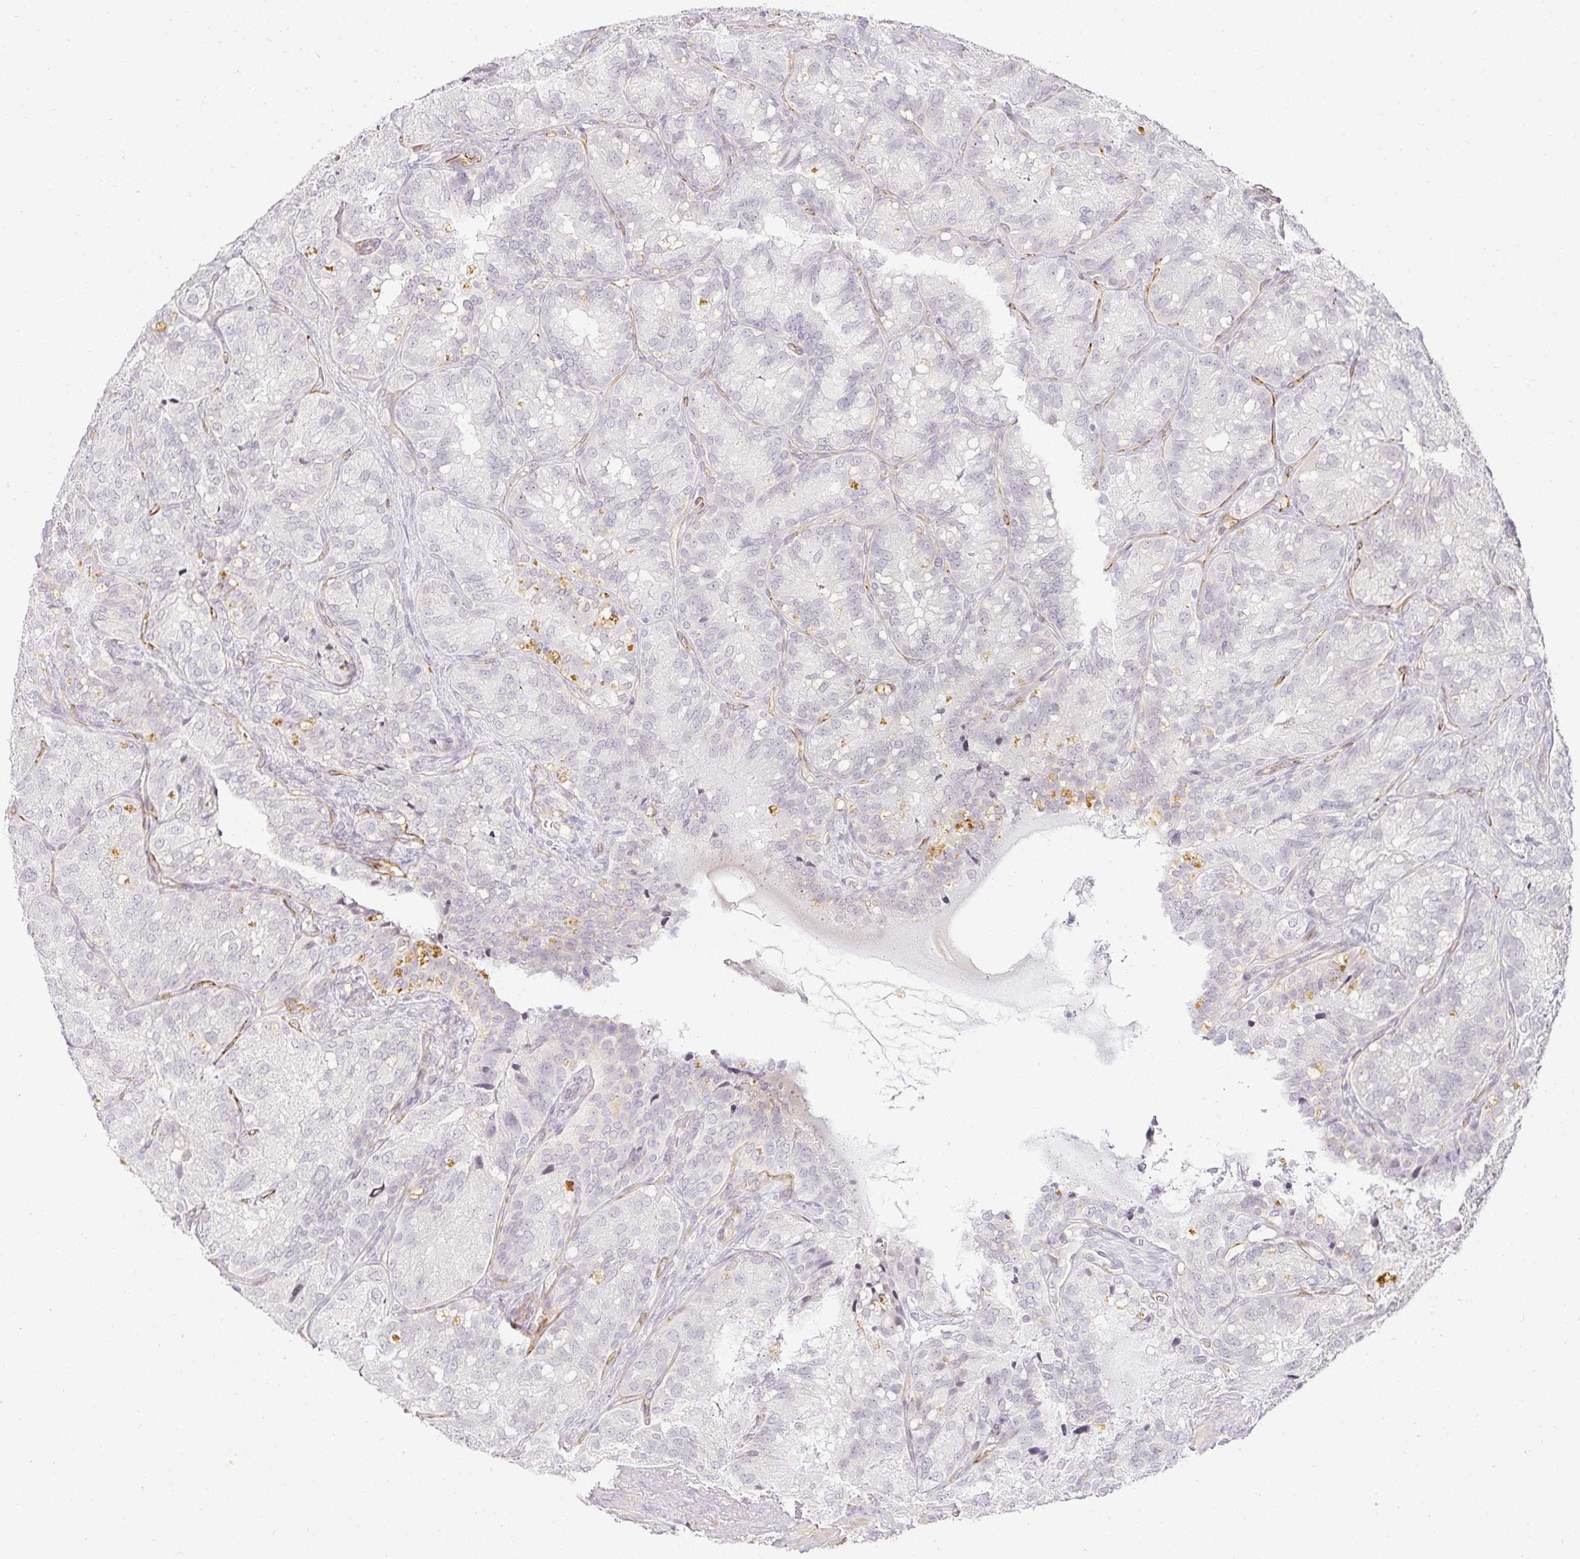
{"staining": {"intensity": "negative", "quantity": "none", "location": "none"}, "tissue": "seminal vesicle", "cell_type": "Glandular cells", "image_type": "normal", "snomed": [{"axis": "morphology", "description": "Normal tissue, NOS"}, {"axis": "topography", "description": "Seminal veicle"}], "caption": "Normal seminal vesicle was stained to show a protein in brown. There is no significant positivity in glandular cells. (Stains: DAB immunohistochemistry (IHC) with hematoxylin counter stain, Microscopy: brightfield microscopy at high magnification).", "gene": "ACAN", "patient": {"sex": "male", "age": 69}}